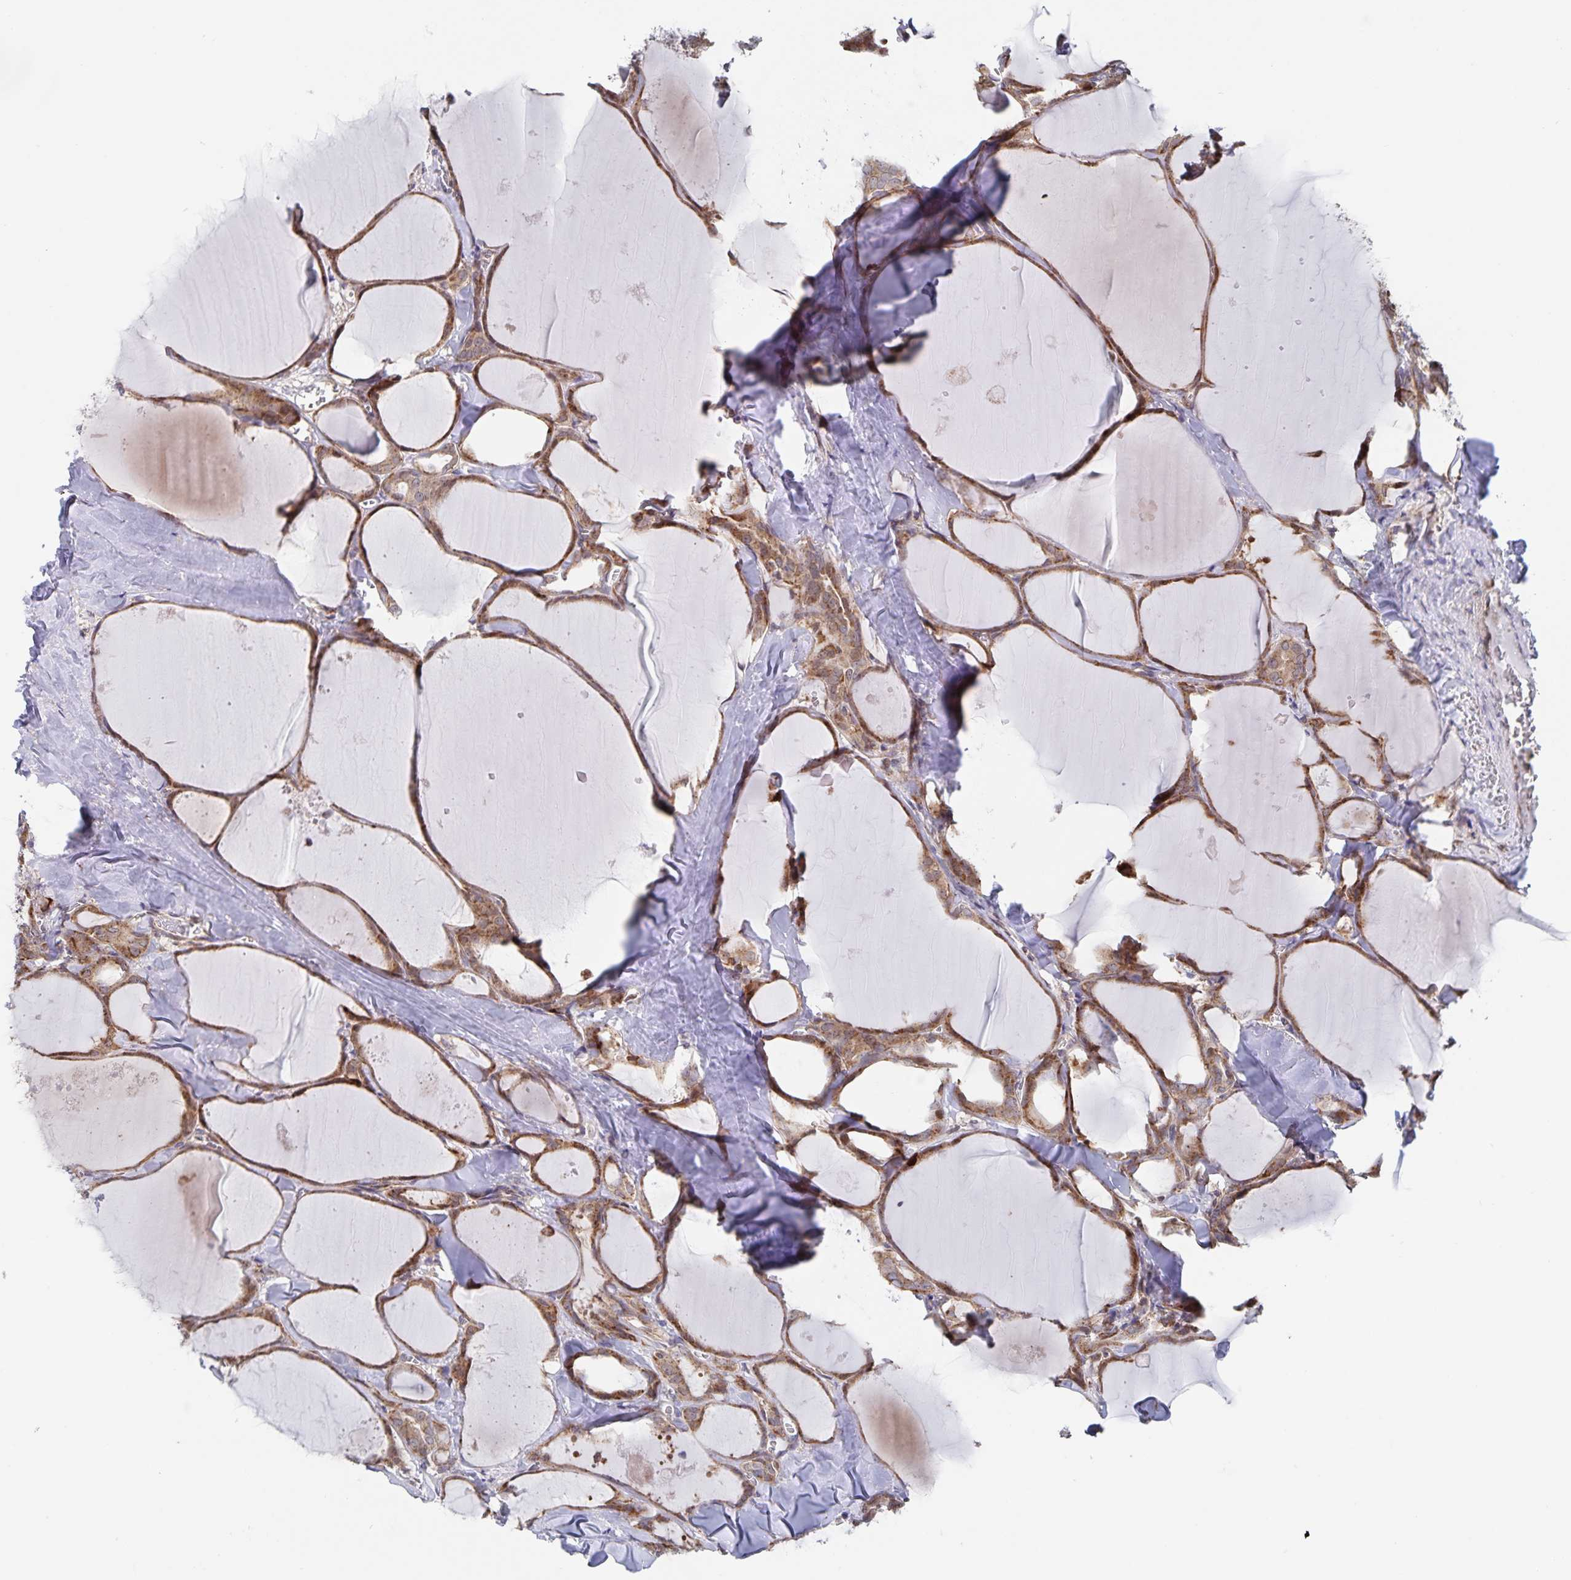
{"staining": {"intensity": "moderate", "quantity": ">75%", "location": "cytoplasmic/membranous"}, "tissue": "thyroid cancer", "cell_type": "Tumor cells", "image_type": "cancer", "snomed": [{"axis": "morphology", "description": "Papillary adenocarcinoma, NOS"}, {"axis": "topography", "description": "Thyroid gland"}], "caption": "An image of human thyroid cancer stained for a protein demonstrates moderate cytoplasmic/membranous brown staining in tumor cells. The staining is performed using DAB (3,3'-diaminobenzidine) brown chromogen to label protein expression. The nuclei are counter-stained blue using hematoxylin.", "gene": "ACACA", "patient": {"sex": "male", "age": 30}}